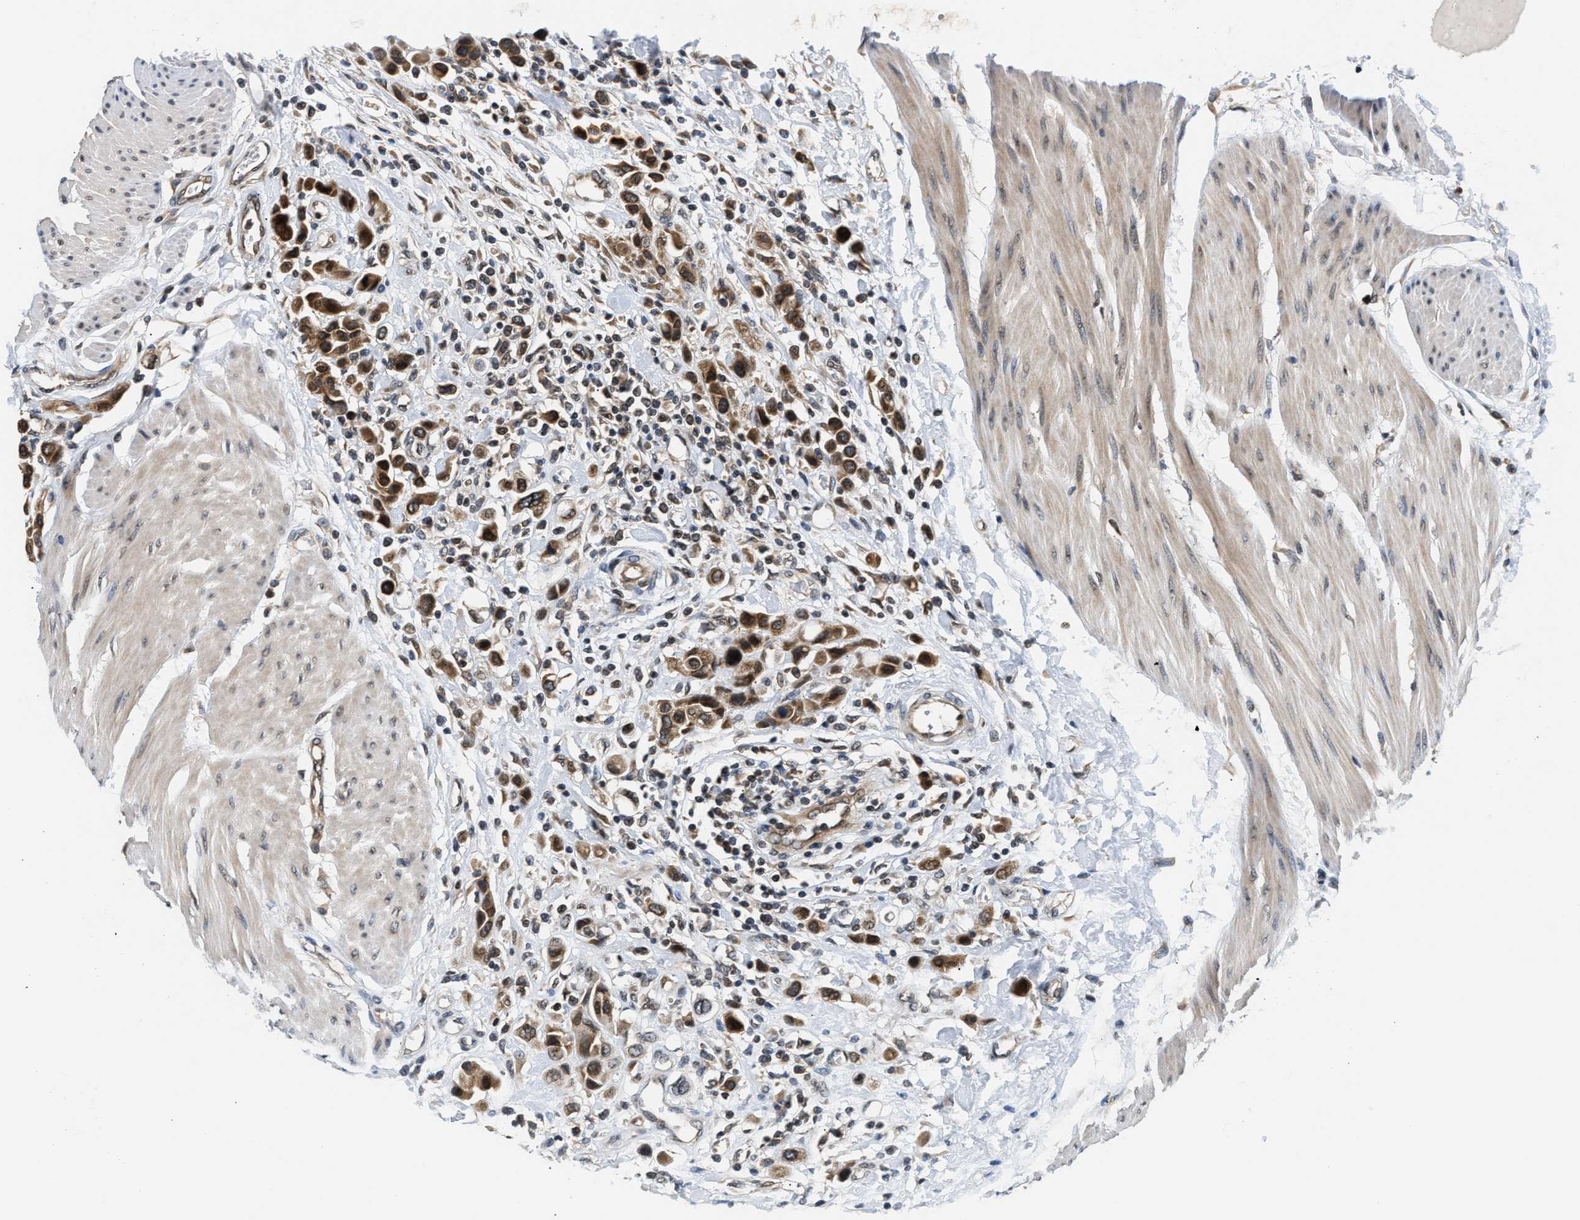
{"staining": {"intensity": "strong", "quantity": ">75%", "location": "cytoplasmic/membranous"}, "tissue": "urothelial cancer", "cell_type": "Tumor cells", "image_type": "cancer", "snomed": [{"axis": "morphology", "description": "Urothelial carcinoma, High grade"}, {"axis": "topography", "description": "Urinary bladder"}], "caption": "Immunohistochemical staining of human high-grade urothelial carcinoma demonstrates high levels of strong cytoplasmic/membranous staining in approximately >75% of tumor cells.", "gene": "RAB29", "patient": {"sex": "male", "age": 50}}